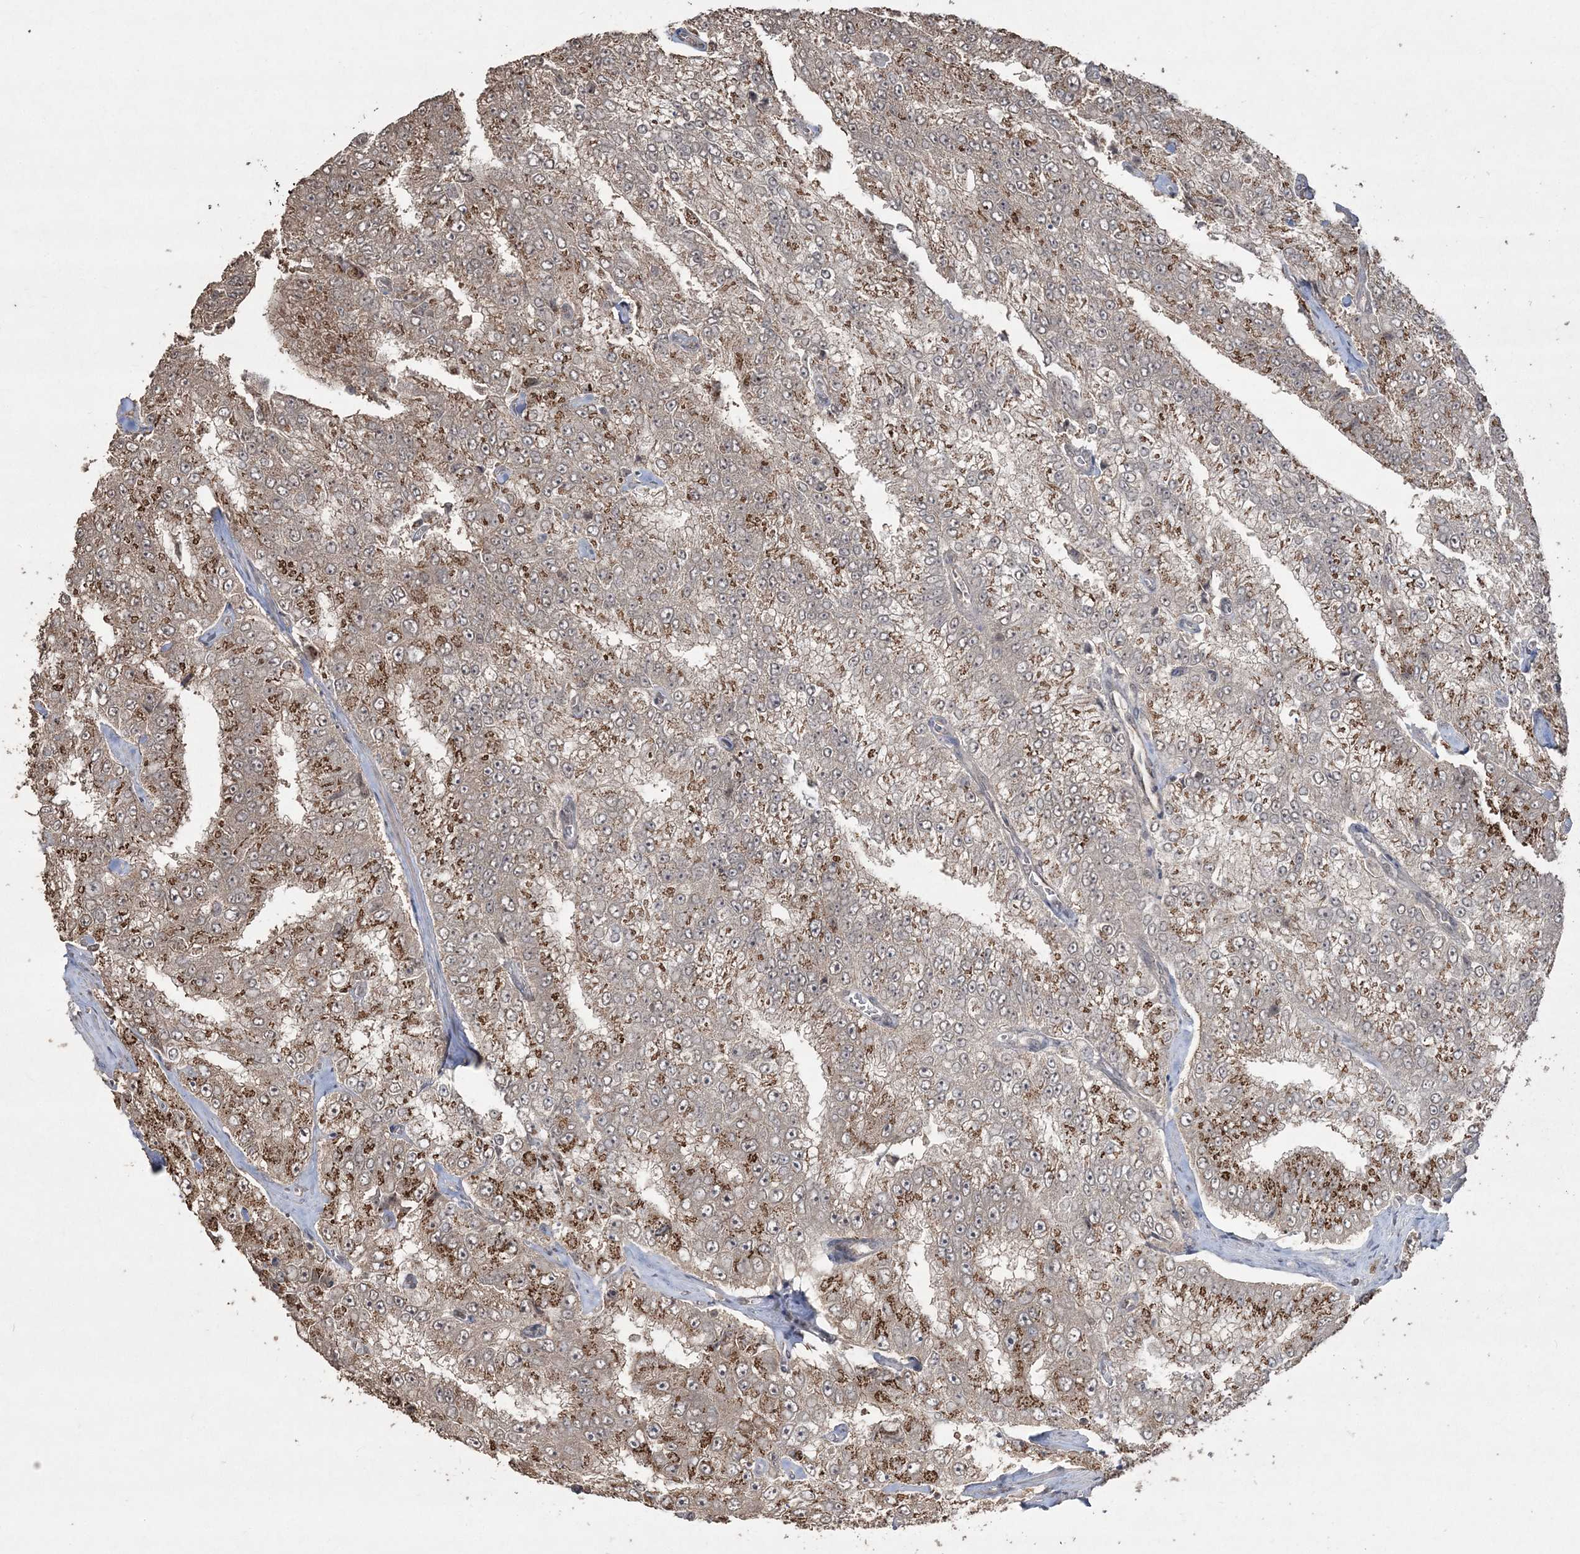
{"staining": {"intensity": "strong", "quantity": "25%-75%", "location": "cytoplasmic/membranous"}, "tissue": "prostate cancer", "cell_type": "Tumor cells", "image_type": "cancer", "snomed": [{"axis": "morphology", "description": "Adenocarcinoma, High grade"}, {"axis": "topography", "description": "Prostate"}], "caption": "Strong cytoplasmic/membranous protein expression is identified in about 25%-75% of tumor cells in high-grade adenocarcinoma (prostate).", "gene": "EHHADH", "patient": {"sex": "male", "age": 58}}